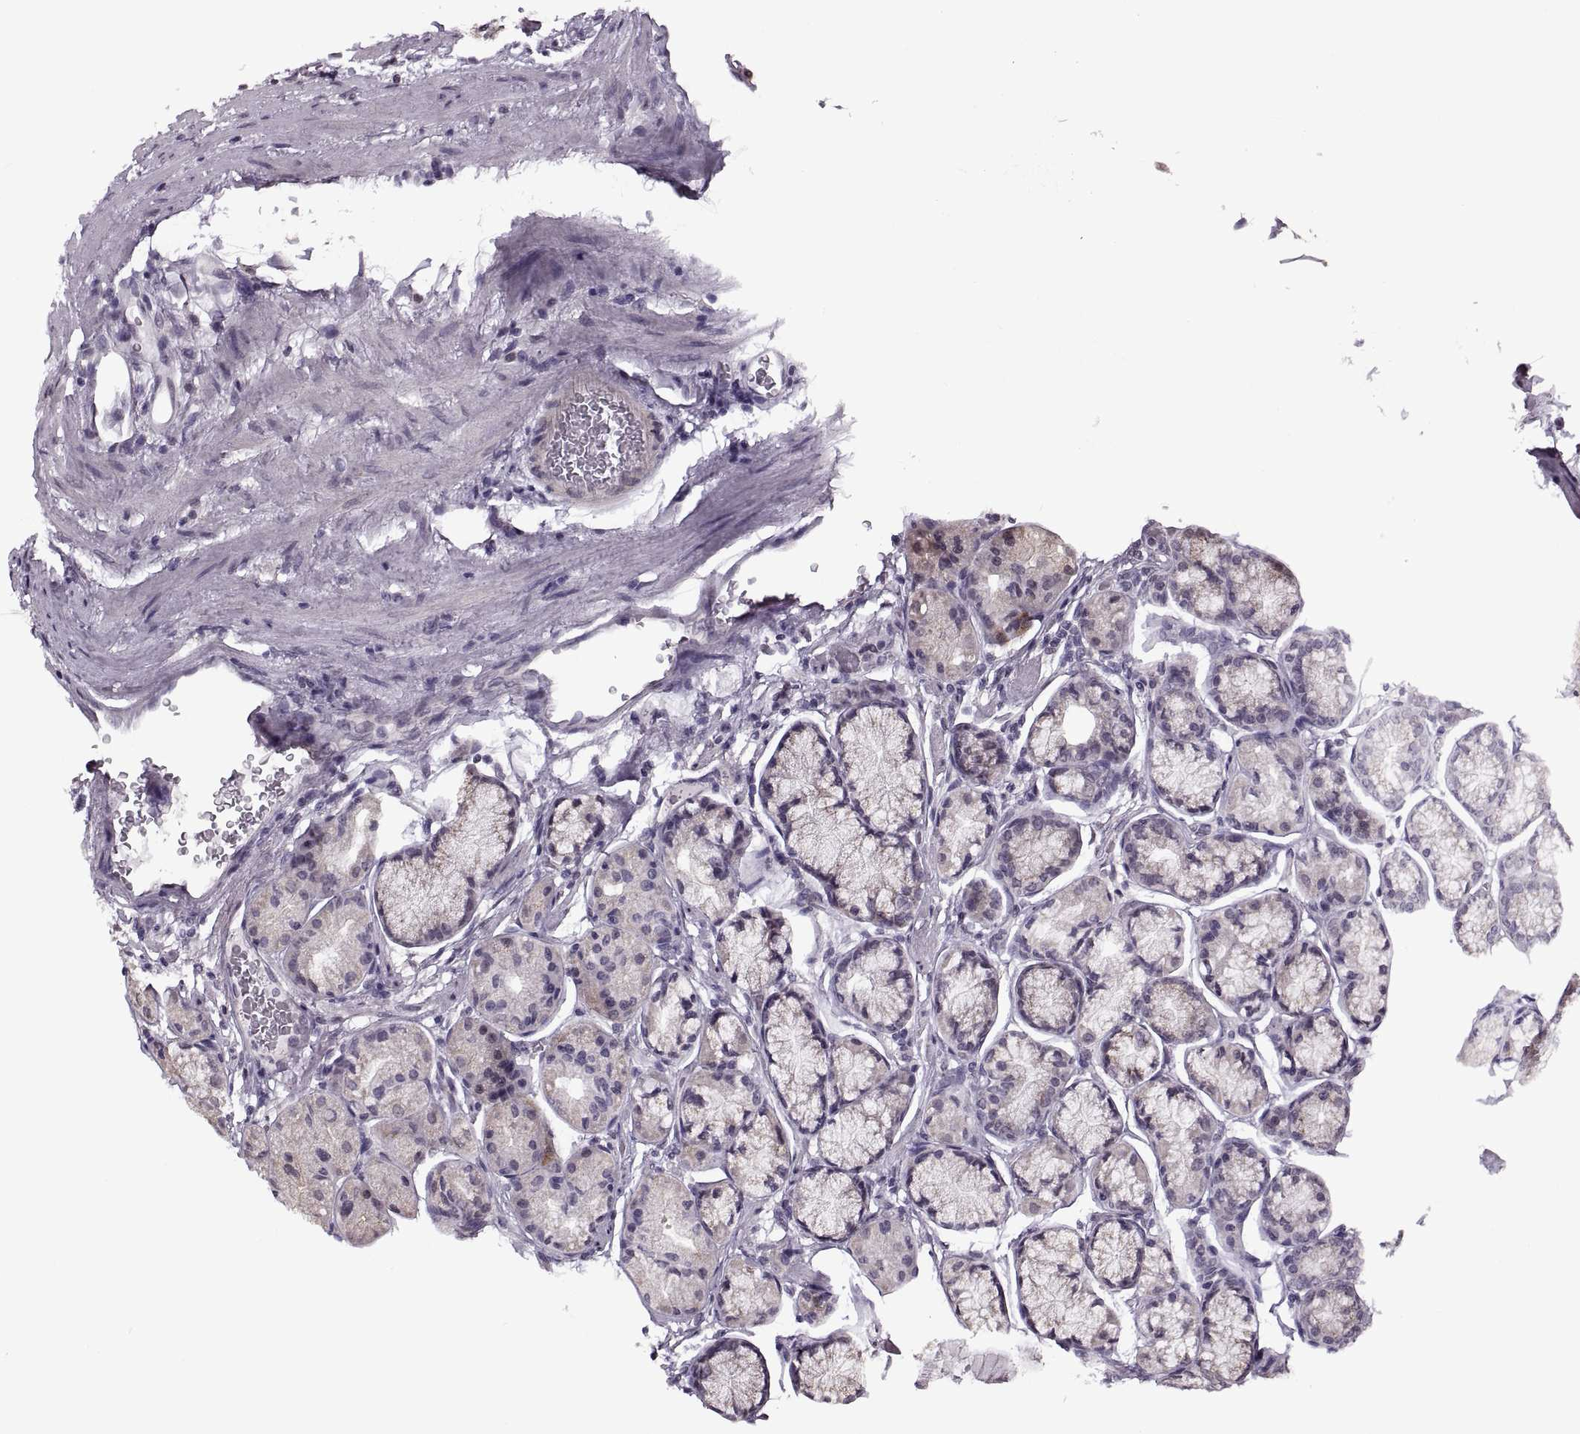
{"staining": {"intensity": "negative", "quantity": "none", "location": "none"}, "tissue": "stomach", "cell_type": "Glandular cells", "image_type": "normal", "snomed": [{"axis": "morphology", "description": "Normal tissue, NOS"}, {"axis": "morphology", "description": "Adenocarcinoma, NOS"}, {"axis": "morphology", "description": "Adenocarcinoma, High grade"}, {"axis": "topography", "description": "Stomach, upper"}, {"axis": "topography", "description": "Stomach"}], "caption": "Immunohistochemistry photomicrograph of benign stomach: stomach stained with DAB (3,3'-diaminobenzidine) shows no significant protein expression in glandular cells.", "gene": "PRSS37", "patient": {"sex": "female", "age": 65}}